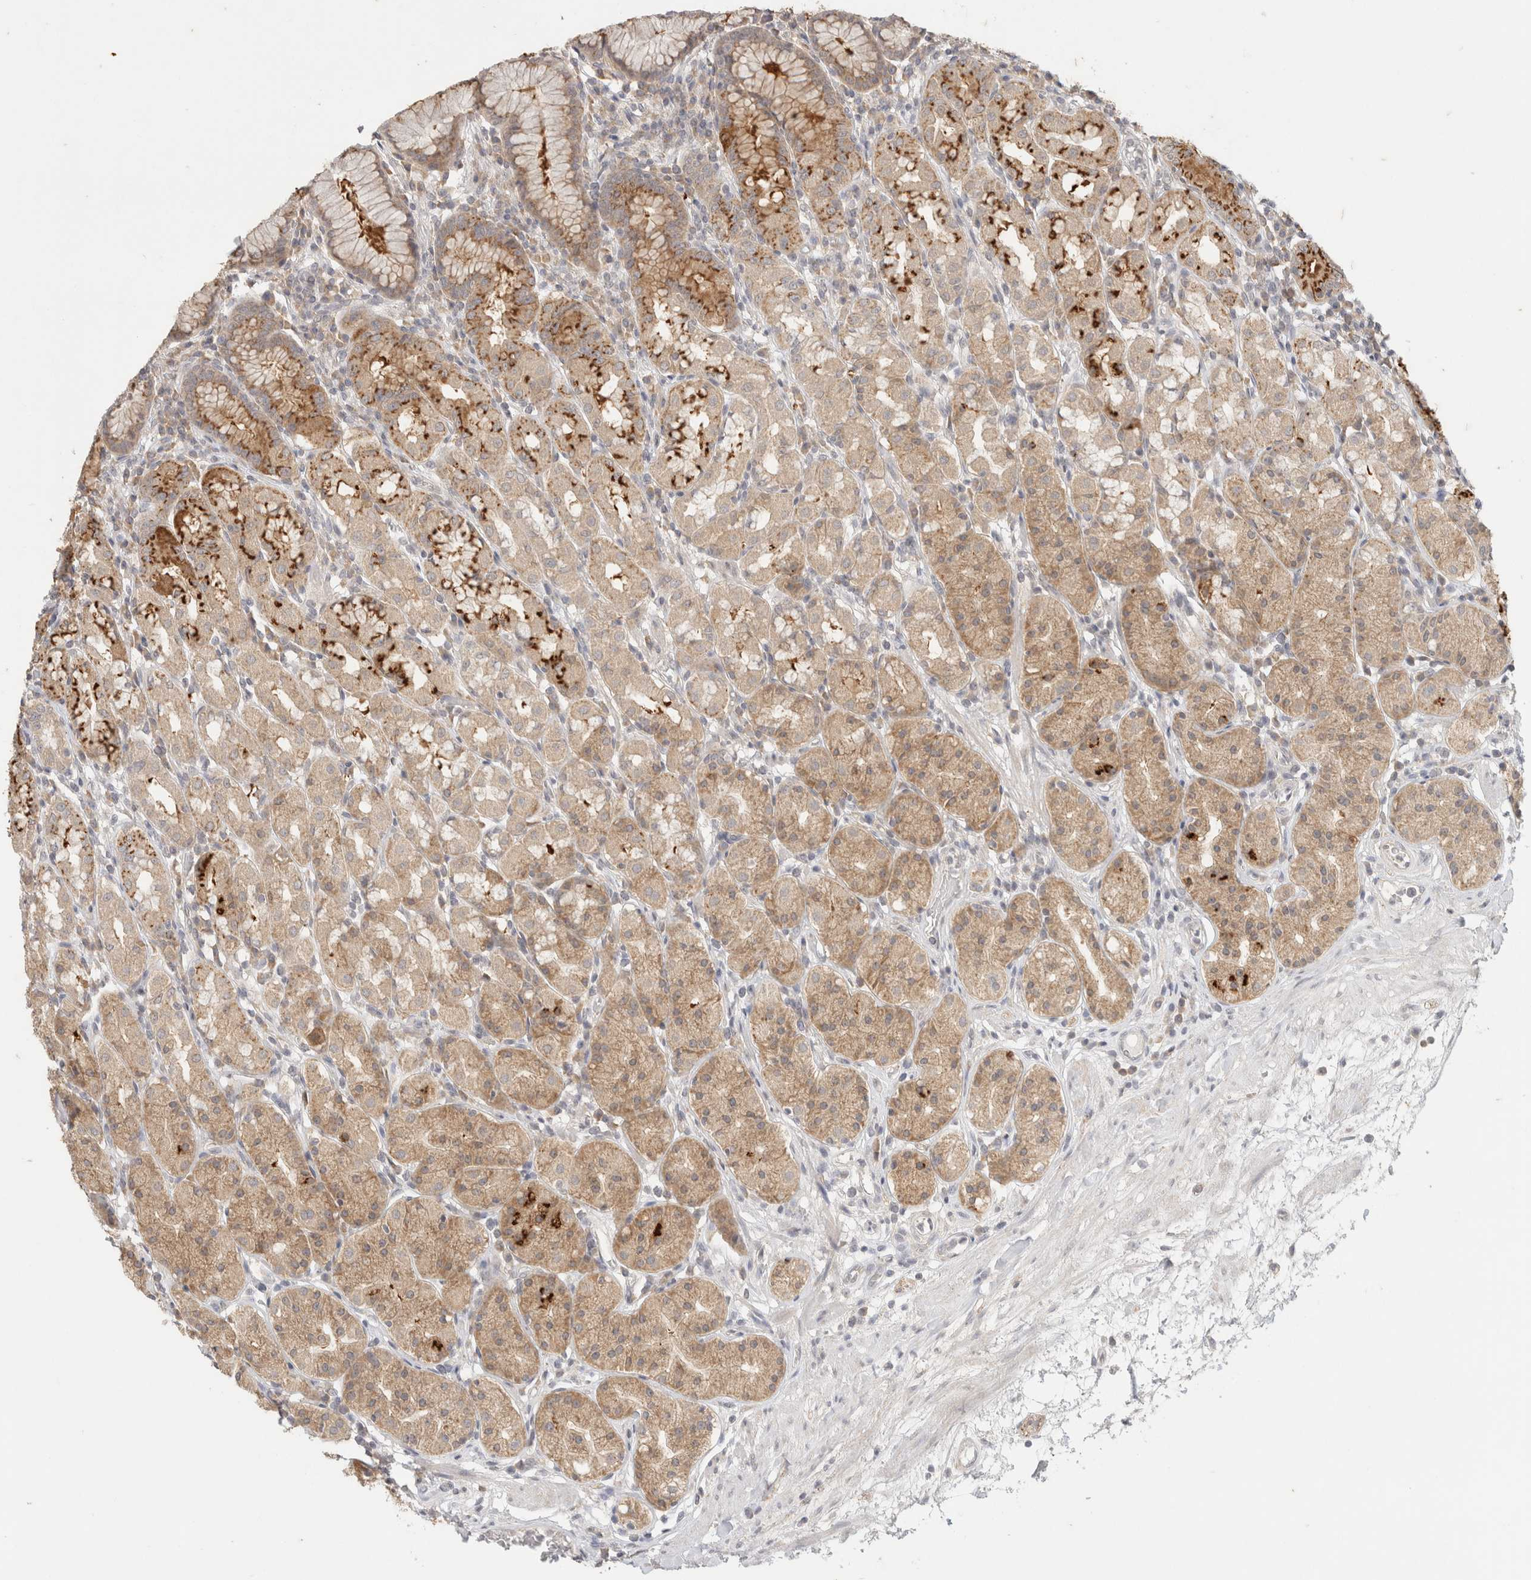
{"staining": {"intensity": "moderate", "quantity": ">75%", "location": "cytoplasmic/membranous"}, "tissue": "stomach", "cell_type": "Glandular cells", "image_type": "normal", "snomed": [{"axis": "morphology", "description": "Normal tissue, NOS"}, {"axis": "topography", "description": "Stomach, lower"}], "caption": "Immunohistochemistry (IHC) (DAB) staining of normal human stomach demonstrates moderate cytoplasmic/membranous protein positivity in about >75% of glandular cells. The staining is performed using DAB brown chromogen to label protein expression. The nuclei are counter-stained blue using hematoxylin.", "gene": "CHRM4", "patient": {"sex": "female", "age": 56}}